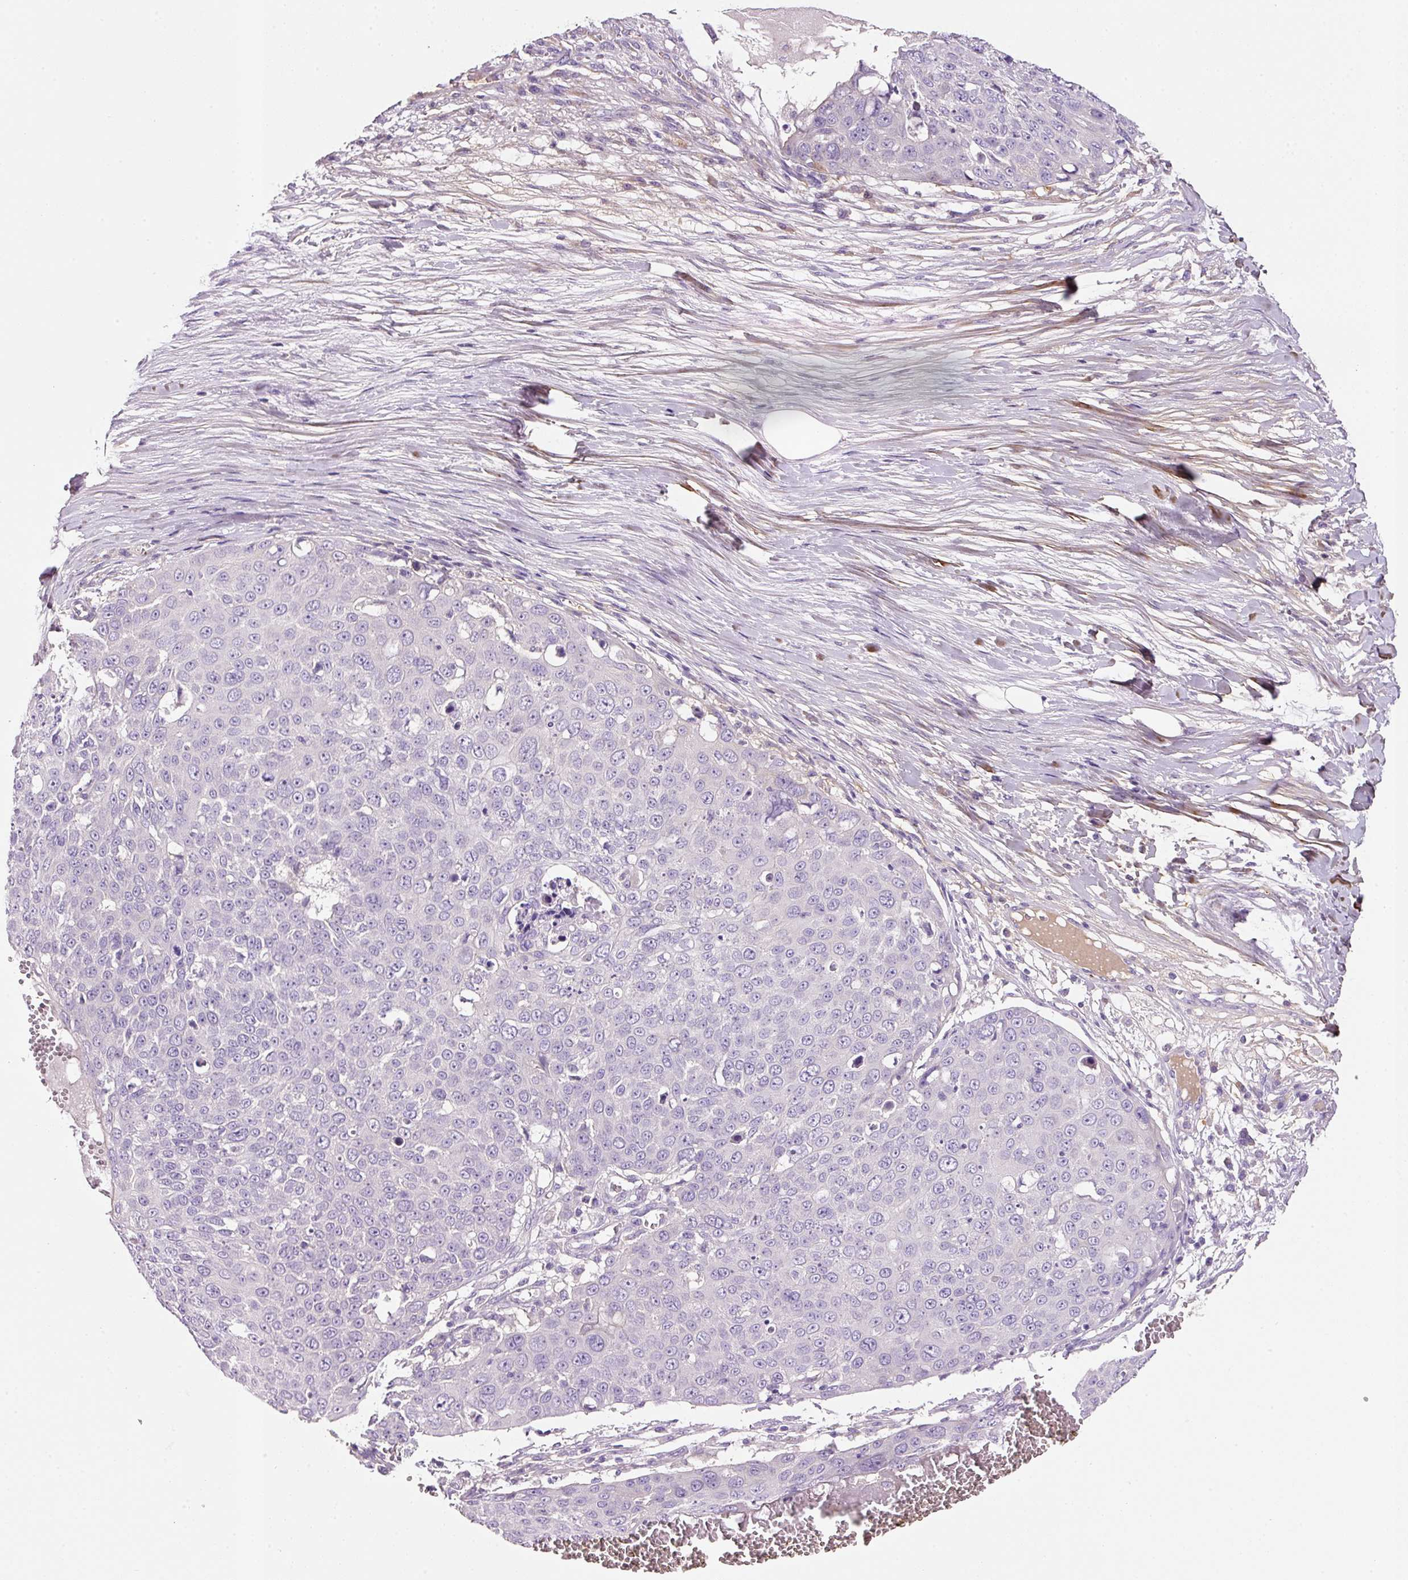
{"staining": {"intensity": "negative", "quantity": "none", "location": "none"}, "tissue": "skin cancer", "cell_type": "Tumor cells", "image_type": "cancer", "snomed": [{"axis": "morphology", "description": "Squamous cell carcinoma, NOS"}, {"axis": "topography", "description": "Skin"}], "caption": "Immunohistochemistry (IHC) of skin cancer displays no expression in tumor cells.", "gene": "SOS2", "patient": {"sex": "male", "age": 71}}